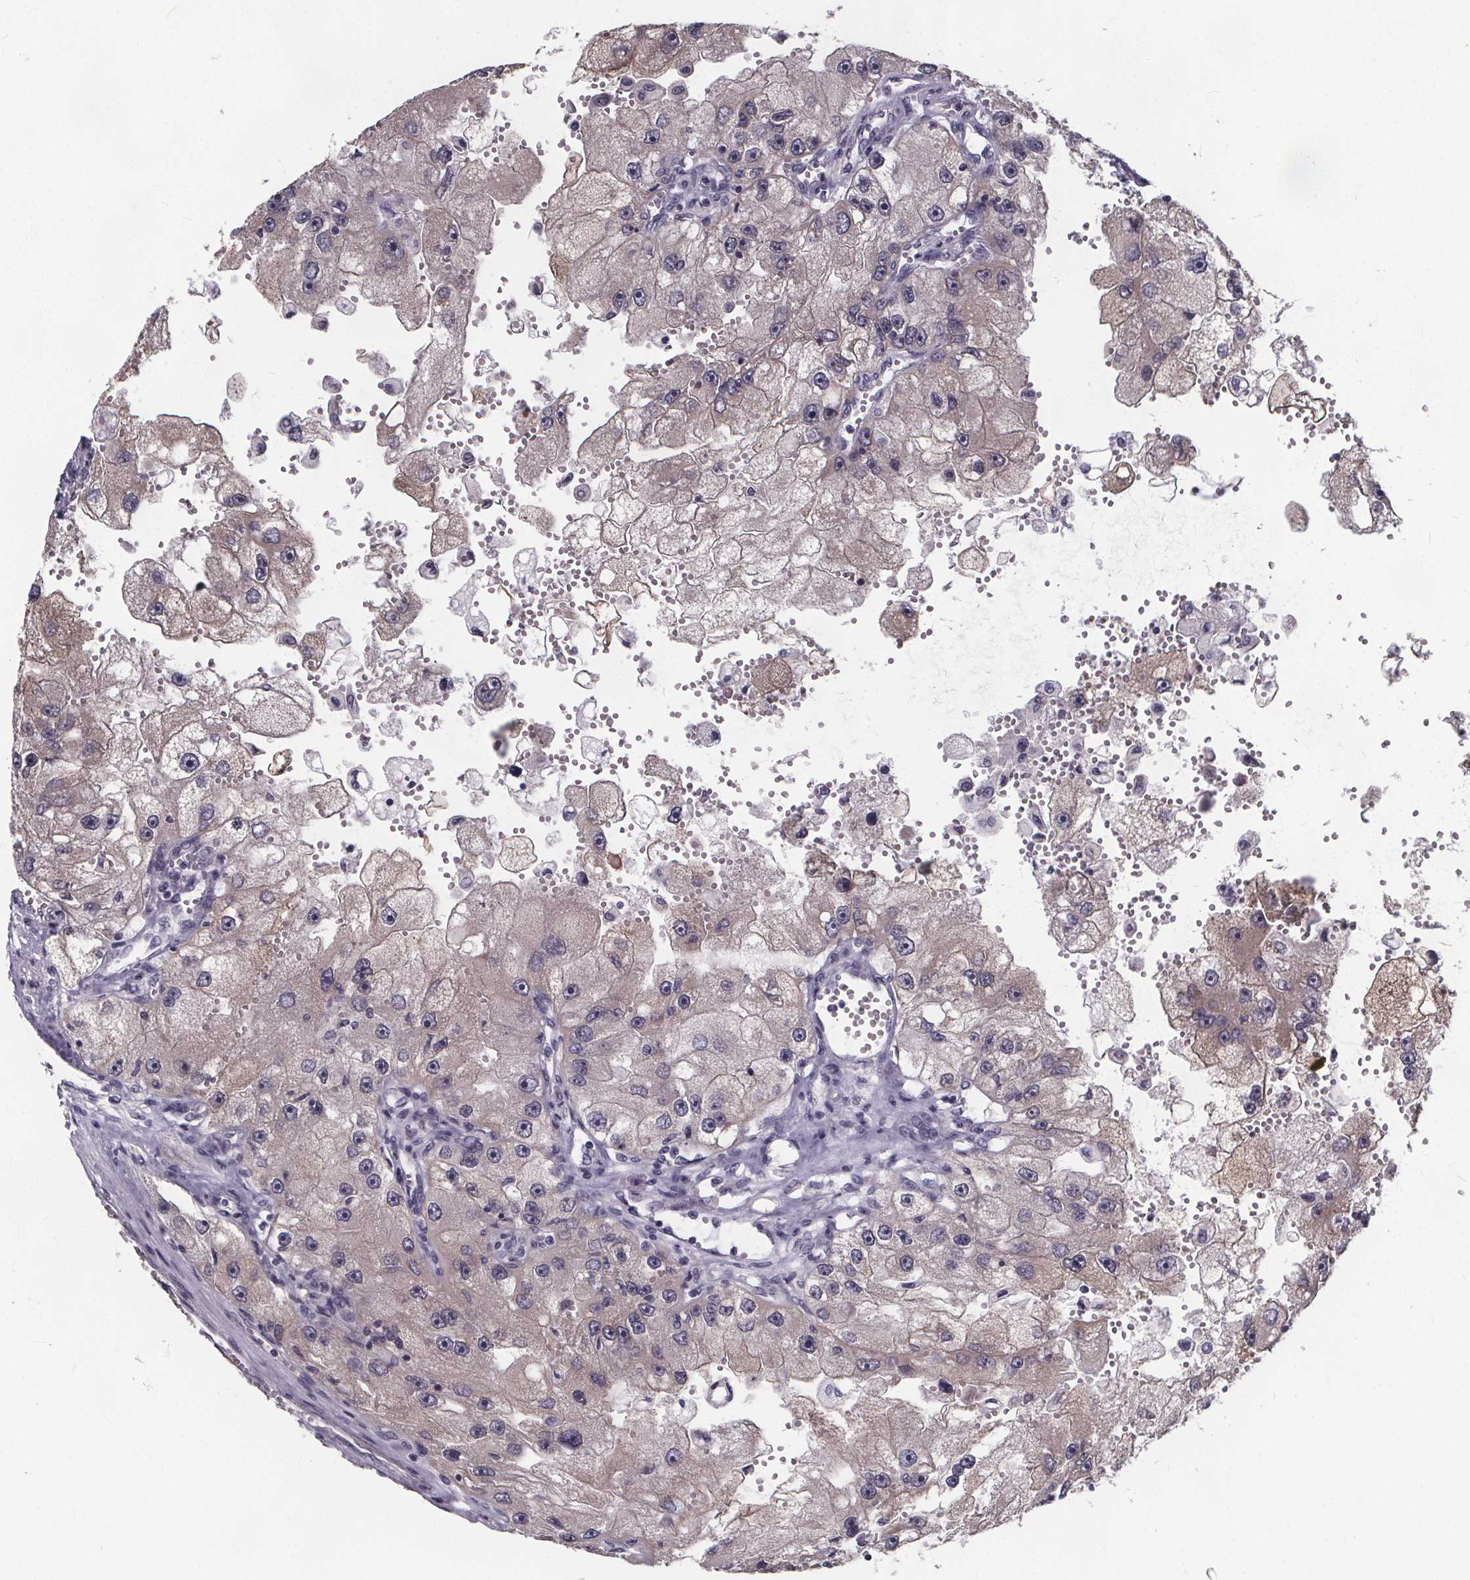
{"staining": {"intensity": "weak", "quantity": "<25%", "location": "cytoplasmic/membranous"}, "tissue": "renal cancer", "cell_type": "Tumor cells", "image_type": "cancer", "snomed": [{"axis": "morphology", "description": "Adenocarcinoma, NOS"}, {"axis": "topography", "description": "Kidney"}], "caption": "Tumor cells show no significant protein positivity in renal cancer. (DAB immunohistochemistry with hematoxylin counter stain).", "gene": "FAM181B", "patient": {"sex": "male", "age": 63}}